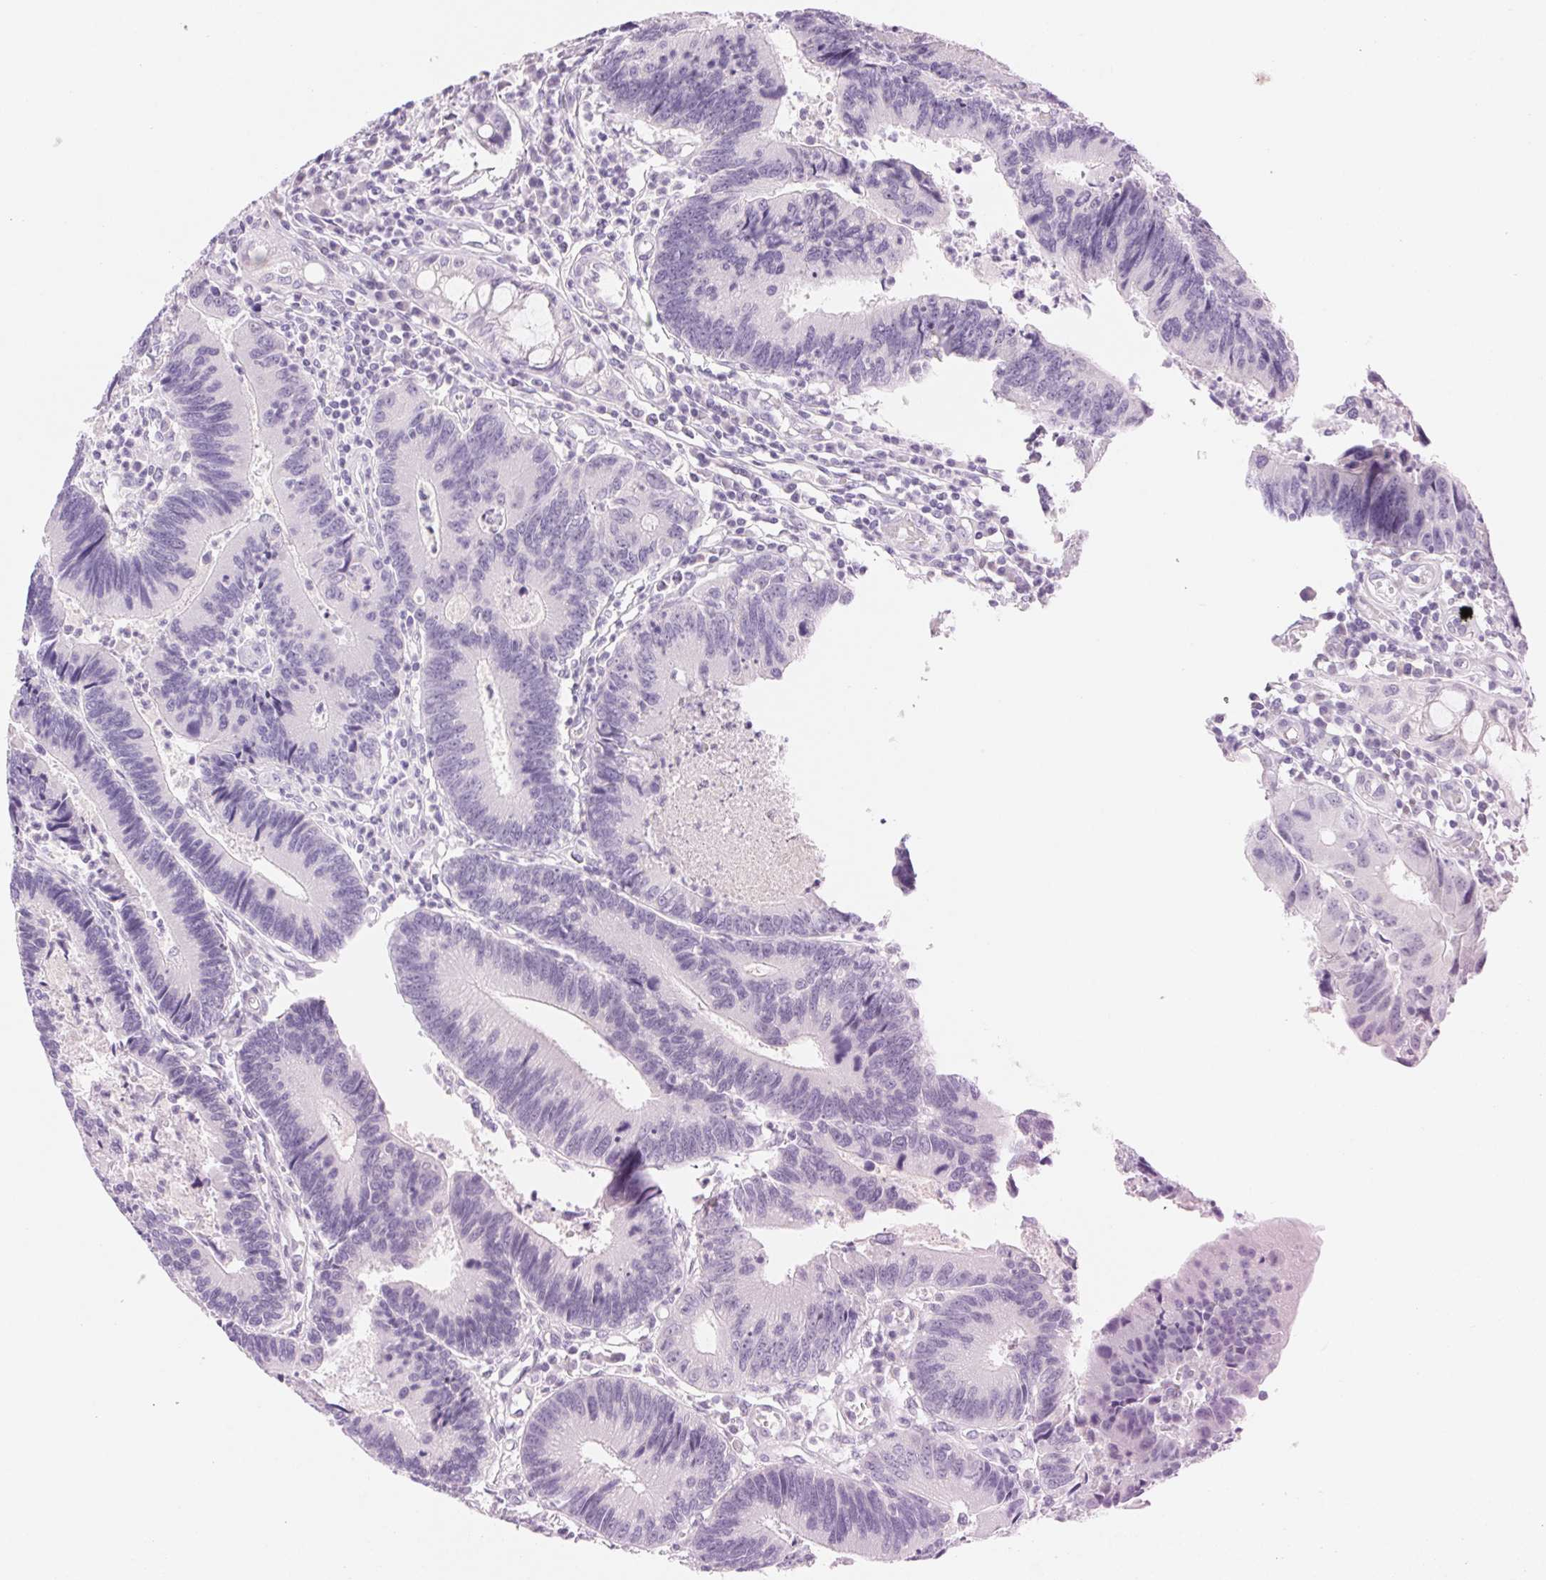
{"staining": {"intensity": "negative", "quantity": "none", "location": "none"}, "tissue": "colorectal cancer", "cell_type": "Tumor cells", "image_type": "cancer", "snomed": [{"axis": "morphology", "description": "Adenocarcinoma, NOS"}, {"axis": "topography", "description": "Colon"}], "caption": "Immunohistochemical staining of human colorectal cancer (adenocarcinoma) reveals no significant positivity in tumor cells.", "gene": "ASGR2", "patient": {"sex": "female", "age": 67}}